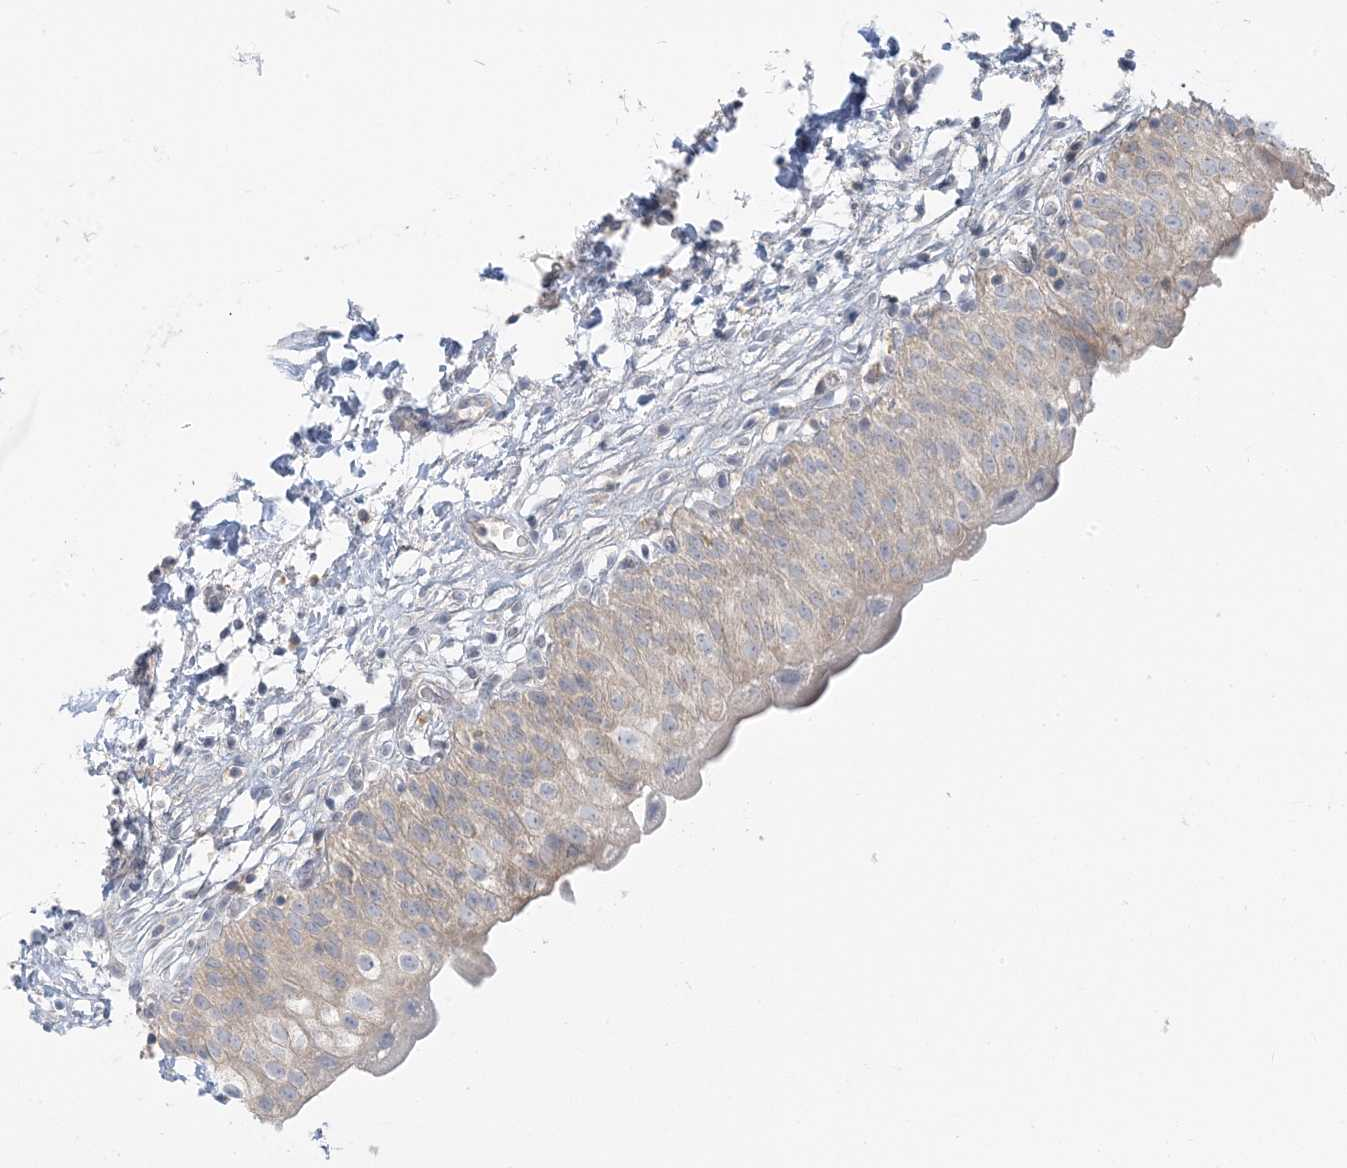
{"staining": {"intensity": "weak", "quantity": "25%-75%", "location": "cytoplasmic/membranous"}, "tissue": "urinary bladder", "cell_type": "Urothelial cells", "image_type": "normal", "snomed": [{"axis": "morphology", "description": "Normal tissue, NOS"}, {"axis": "topography", "description": "Urinary bladder"}], "caption": "IHC of unremarkable urinary bladder demonstrates low levels of weak cytoplasmic/membranous expression in approximately 25%-75% of urothelial cells.", "gene": "EEFSEC", "patient": {"sex": "male", "age": 55}}